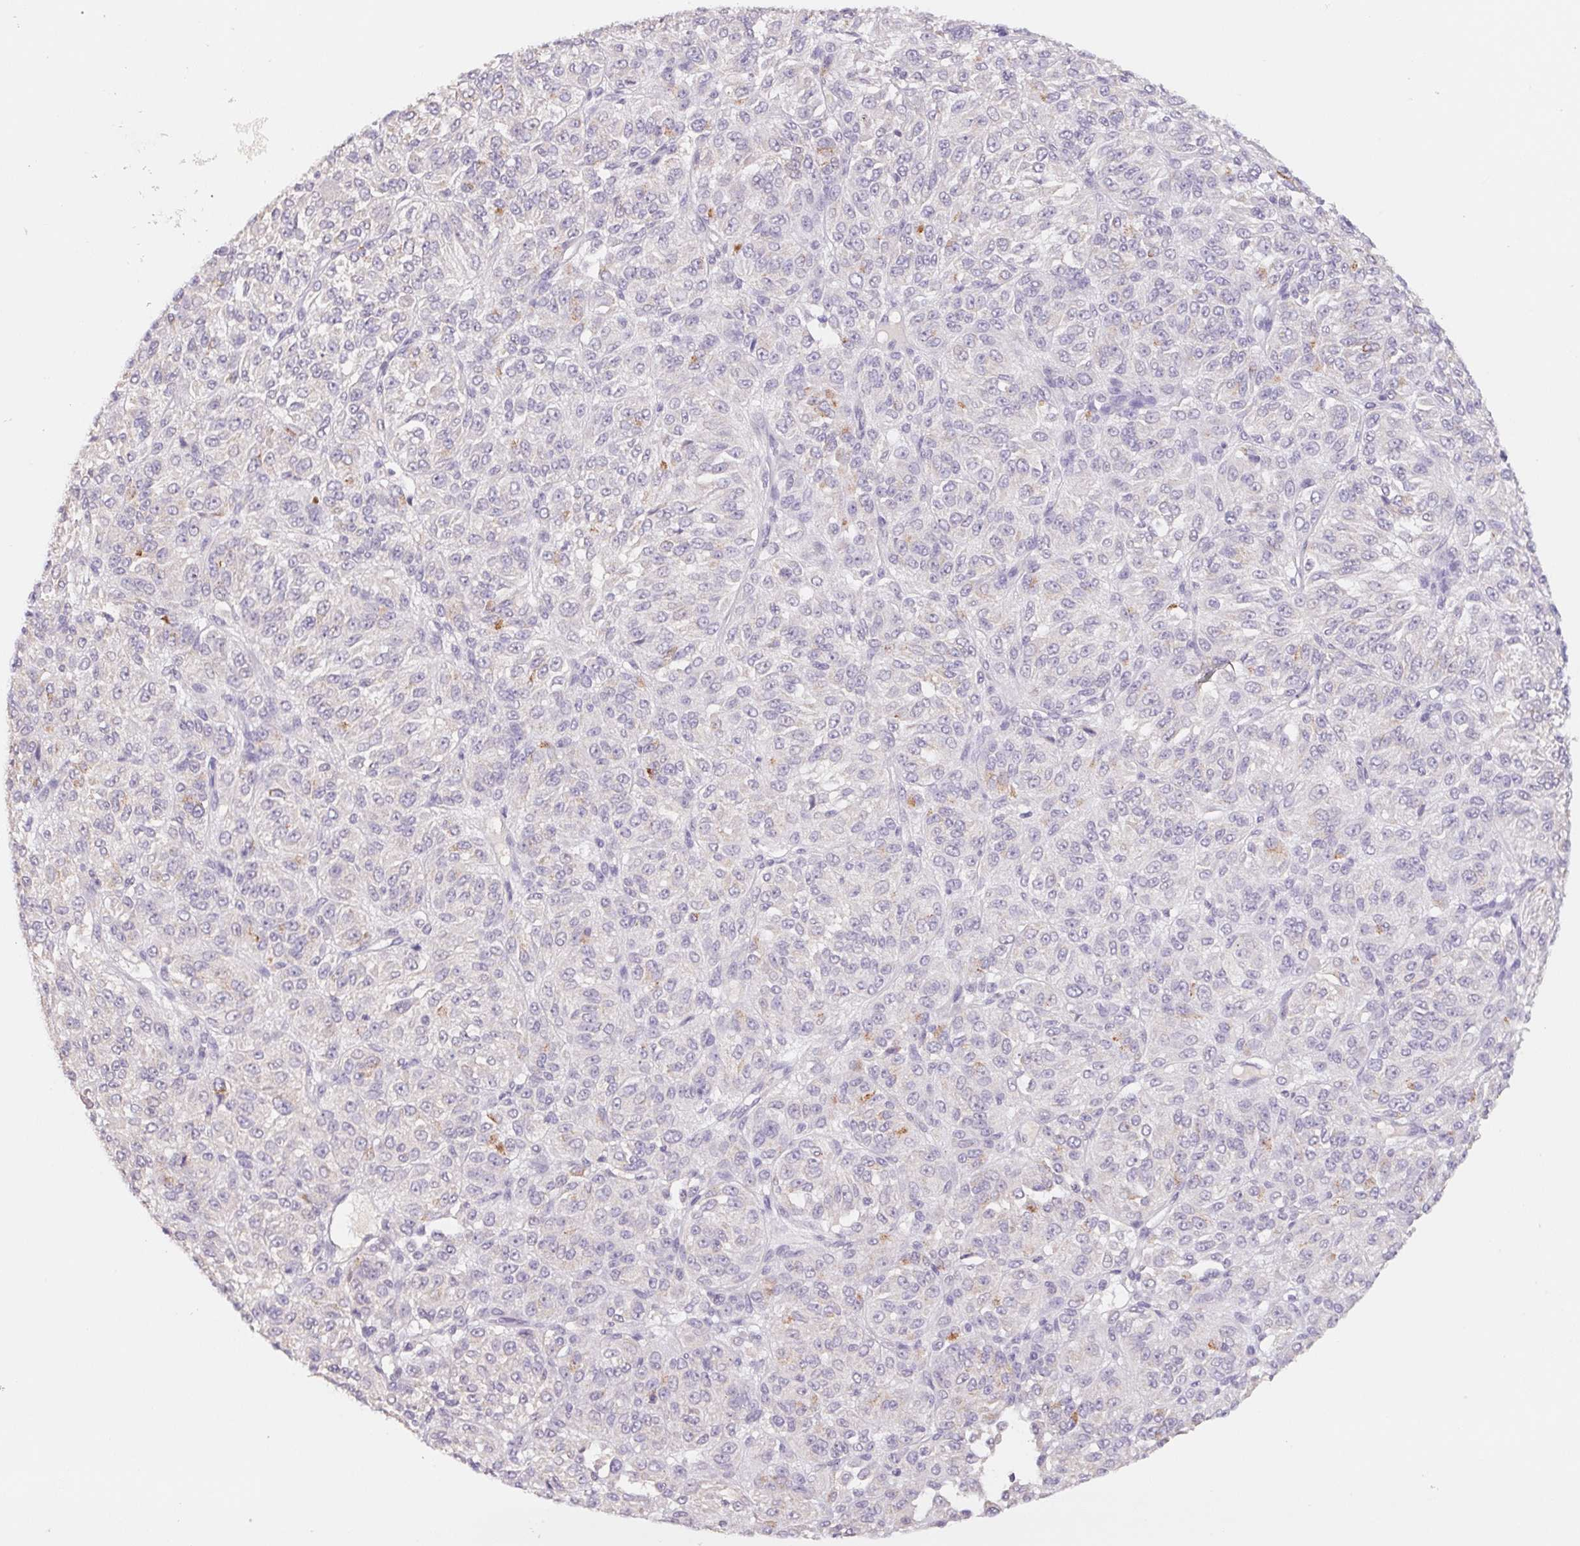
{"staining": {"intensity": "negative", "quantity": "none", "location": "none"}, "tissue": "melanoma", "cell_type": "Tumor cells", "image_type": "cancer", "snomed": [{"axis": "morphology", "description": "Malignant melanoma, Metastatic site"}, {"axis": "topography", "description": "Brain"}], "caption": "DAB immunohistochemical staining of malignant melanoma (metastatic site) demonstrates no significant positivity in tumor cells. Nuclei are stained in blue.", "gene": "PNMA8B", "patient": {"sex": "female", "age": 56}}